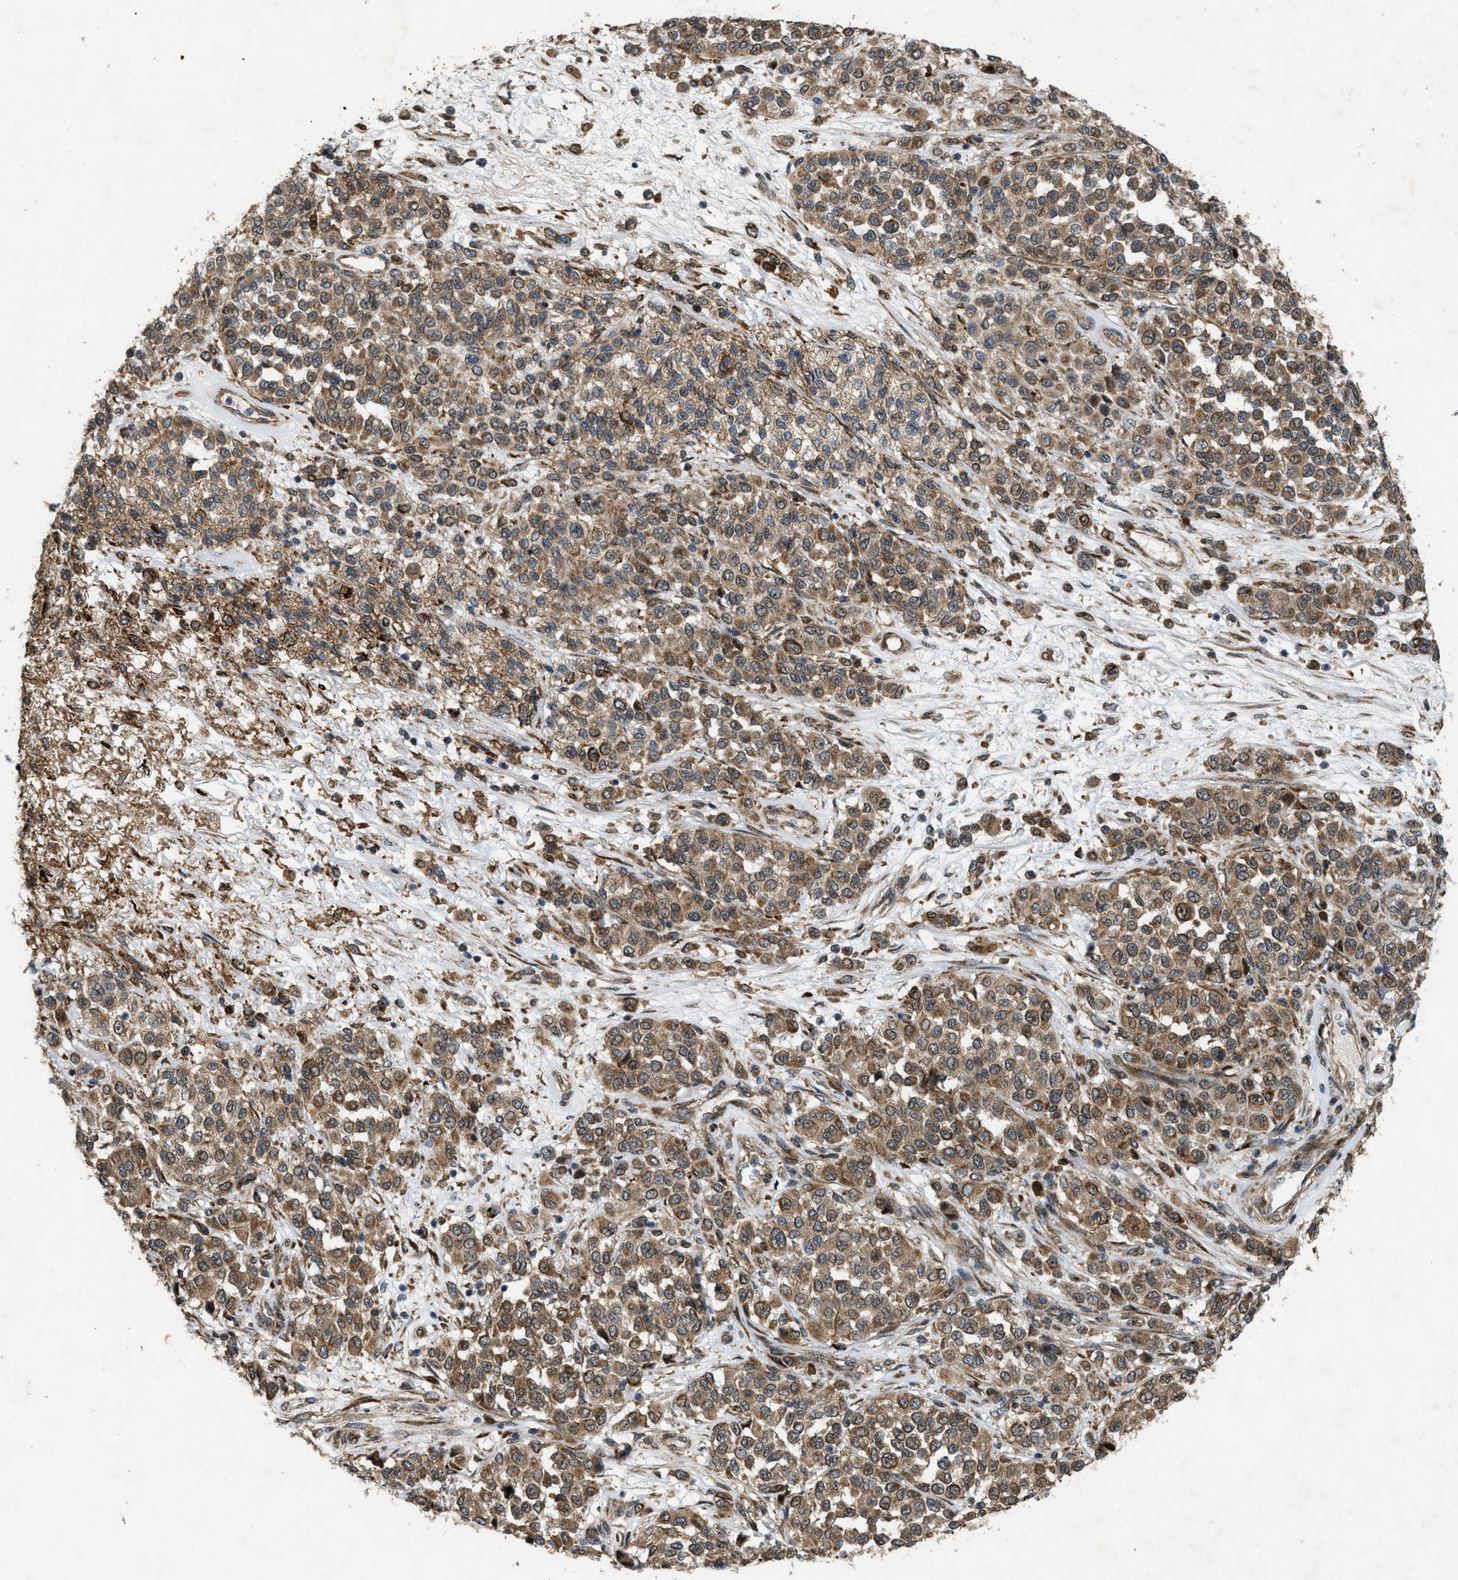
{"staining": {"intensity": "moderate", "quantity": ">75%", "location": "cytoplasmic/membranous"}, "tissue": "melanoma", "cell_type": "Tumor cells", "image_type": "cancer", "snomed": [{"axis": "morphology", "description": "Malignant melanoma, Metastatic site"}, {"axis": "topography", "description": "Pancreas"}], "caption": "A brown stain highlights moderate cytoplasmic/membranous staining of a protein in melanoma tumor cells. The staining is performed using DAB brown chromogen to label protein expression. The nuclei are counter-stained blue using hematoxylin.", "gene": "LRRC72", "patient": {"sex": "female", "age": 30}}